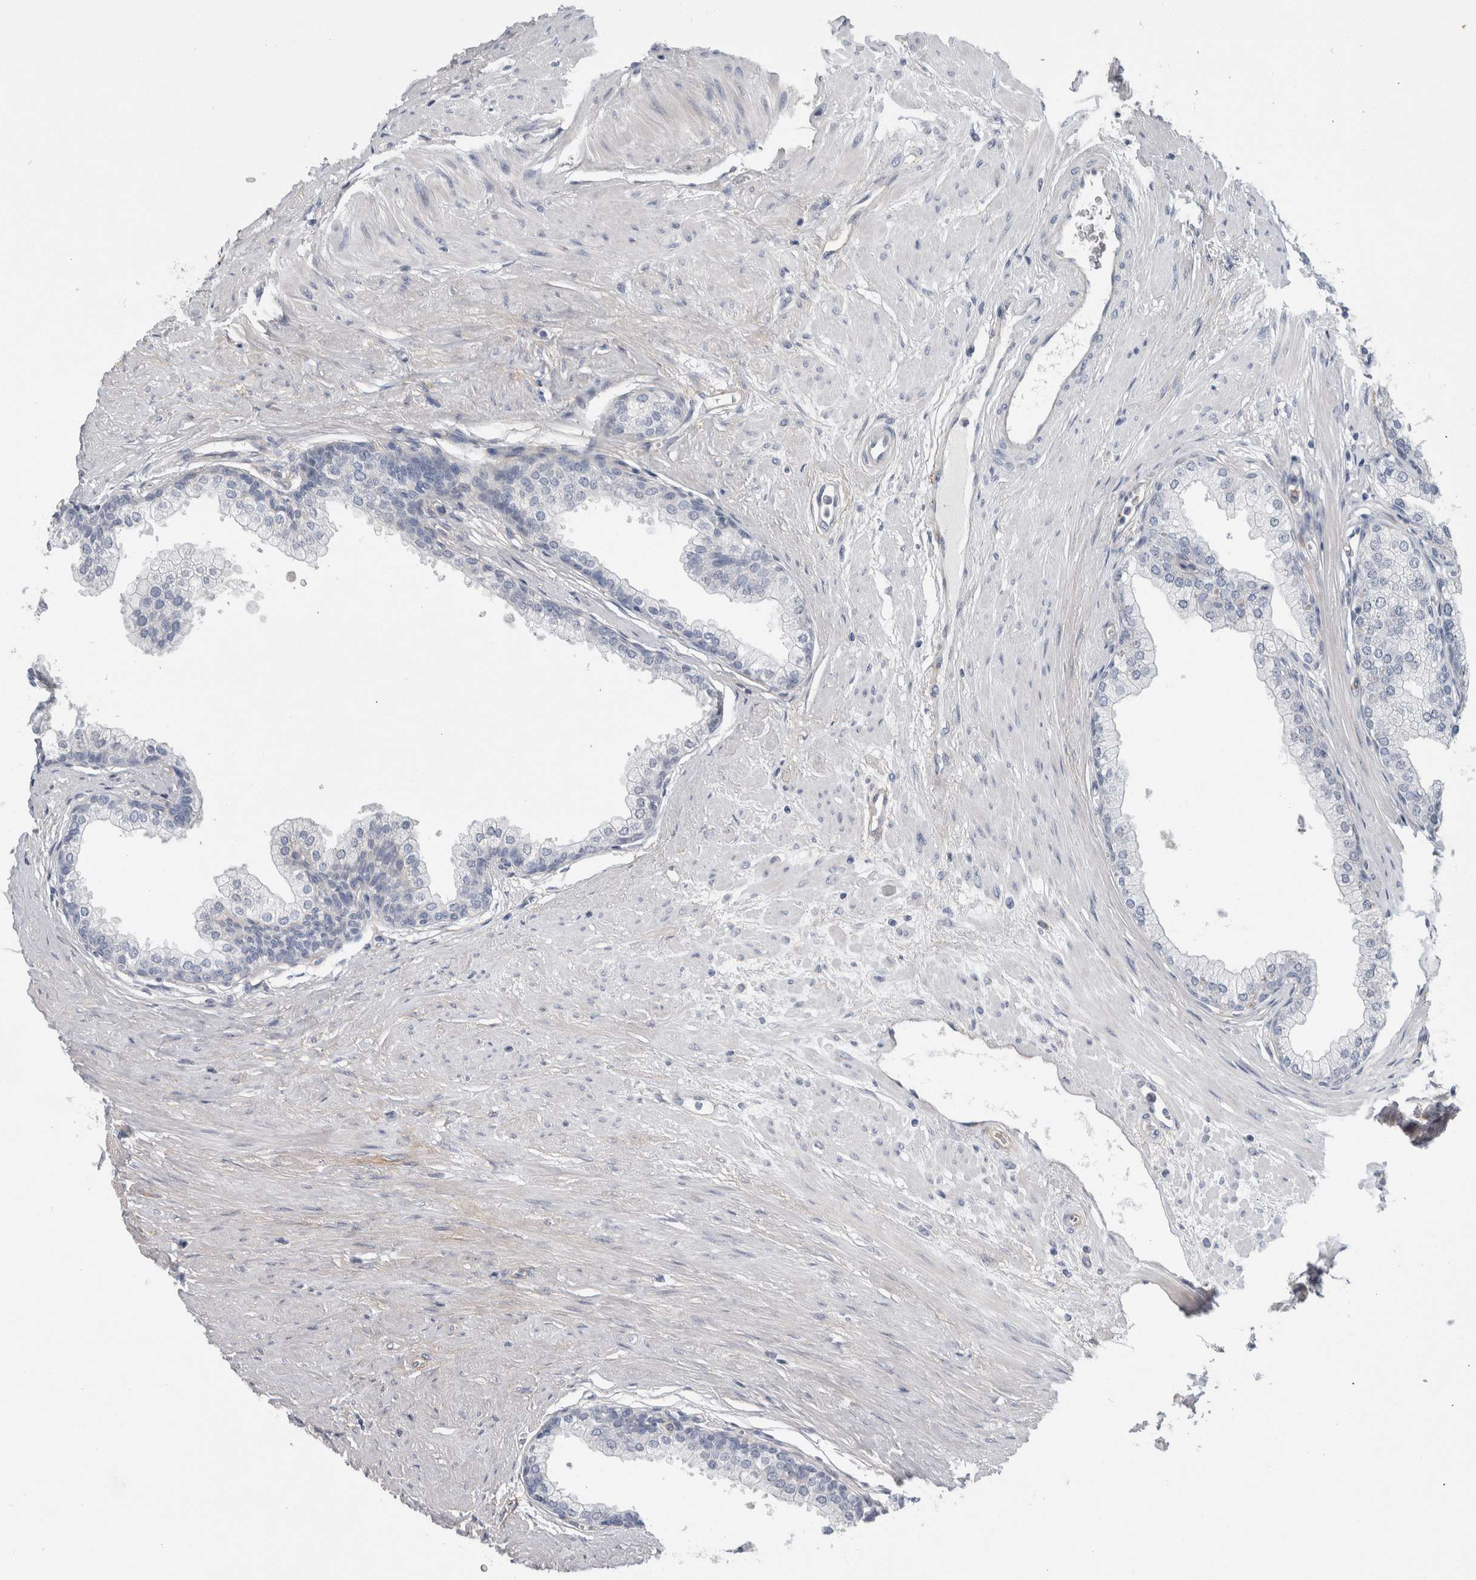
{"staining": {"intensity": "negative", "quantity": "none", "location": "none"}, "tissue": "prostate", "cell_type": "Glandular cells", "image_type": "normal", "snomed": [{"axis": "morphology", "description": "Normal tissue, NOS"}, {"axis": "morphology", "description": "Urothelial carcinoma, Low grade"}, {"axis": "topography", "description": "Urinary bladder"}, {"axis": "topography", "description": "Prostate"}], "caption": "The image reveals no staining of glandular cells in benign prostate.", "gene": "CD55", "patient": {"sex": "male", "age": 60}}